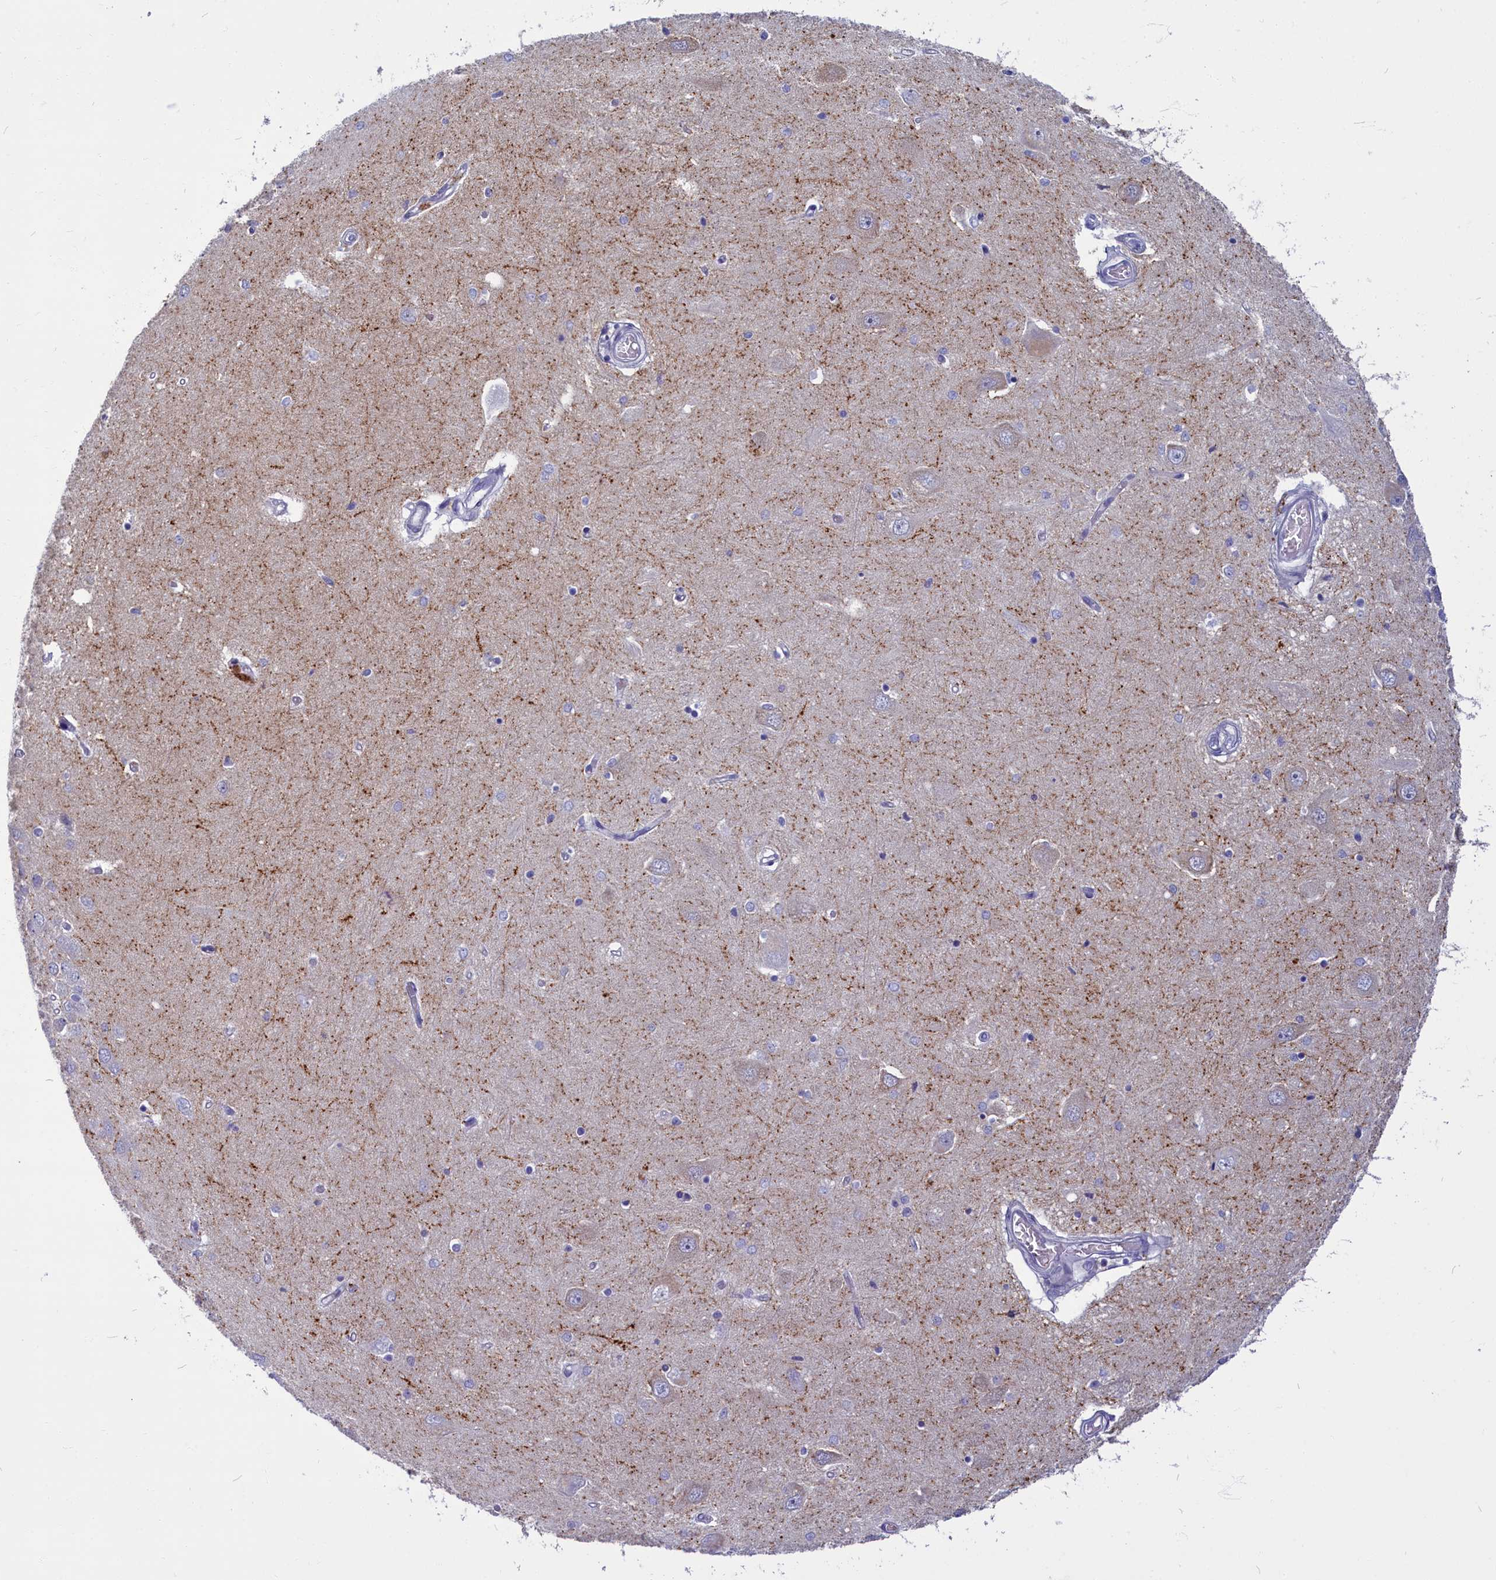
{"staining": {"intensity": "weak", "quantity": "<25%", "location": "cytoplasmic/membranous"}, "tissue": "hippocampus", "cell_type": "Glial cells", "image_type": "normal", "snomed": [{"axis": "morphology", "description": "Normal tissue, NOS"}, {"axis": "topography", "description": "Hippocampus"}], "caption": "Glial cells are negative for protein expression in normal human hippocampus.", "gene": "SV2C", "patient": {"sex": "male", "age": 45}}